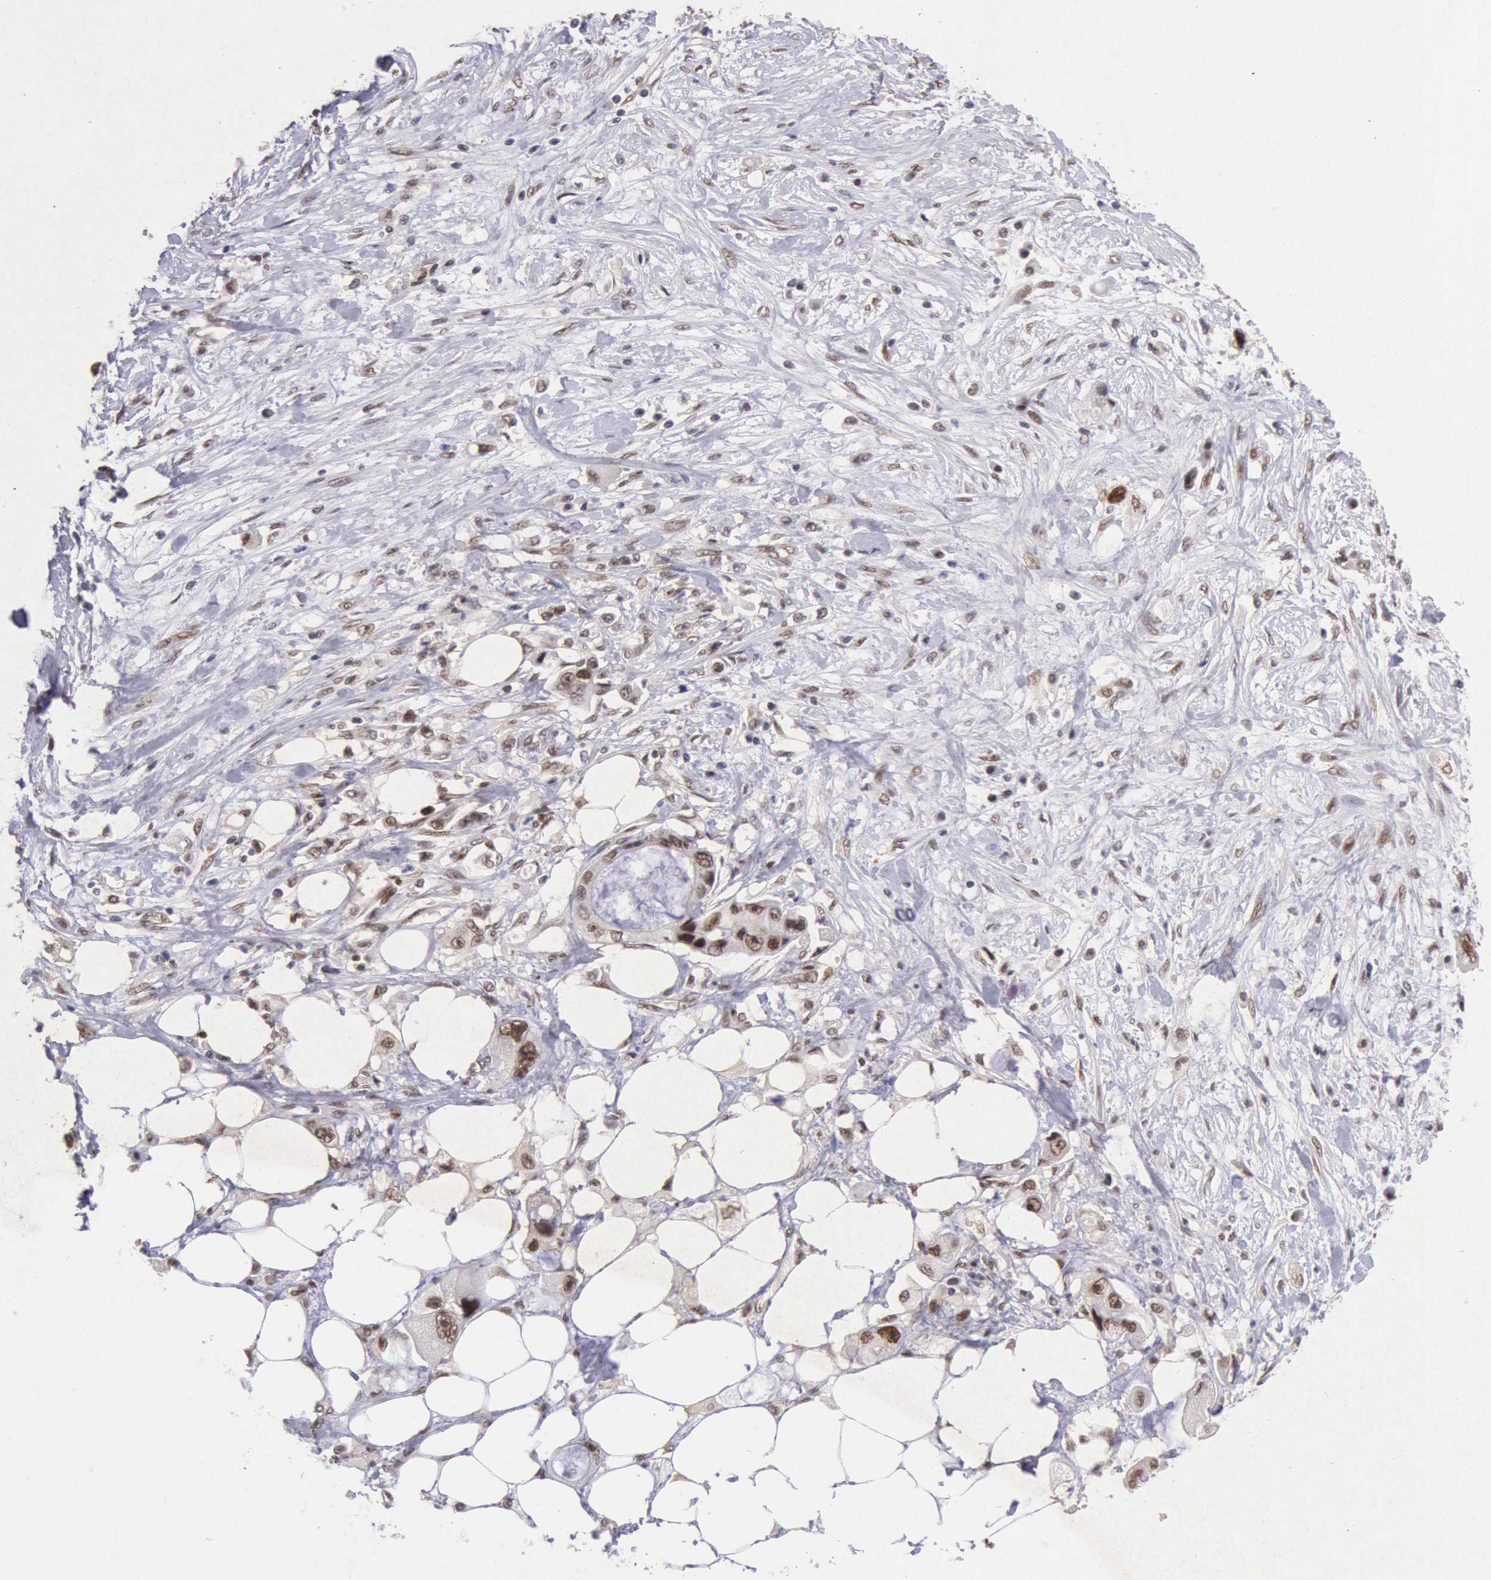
{"staining": {"intensity": "weak", "quantity": "25%-75%", "location": "nuclear"}, "tissue": "pancreatic cancer", "cell_type": "Tumor cells", "image_type": "cancer", "snomed": [{"axis": "morphology", "description": "Adenocarcinoma, NOS"}, {"axis": "topography", "description": "Pancreas"}, {"axis": "topography", "description": "Stomach, upper"}], "caption": "Immunohistochemistry (IHC) photomicrograph of pancreatic cancer stained for a protein (brown), which shows low levels of weak nuclear staining in about 25%-75% of tumor cells.", "gene": "CDKN2B", "patient": {"sex": "male", "age": 77}}